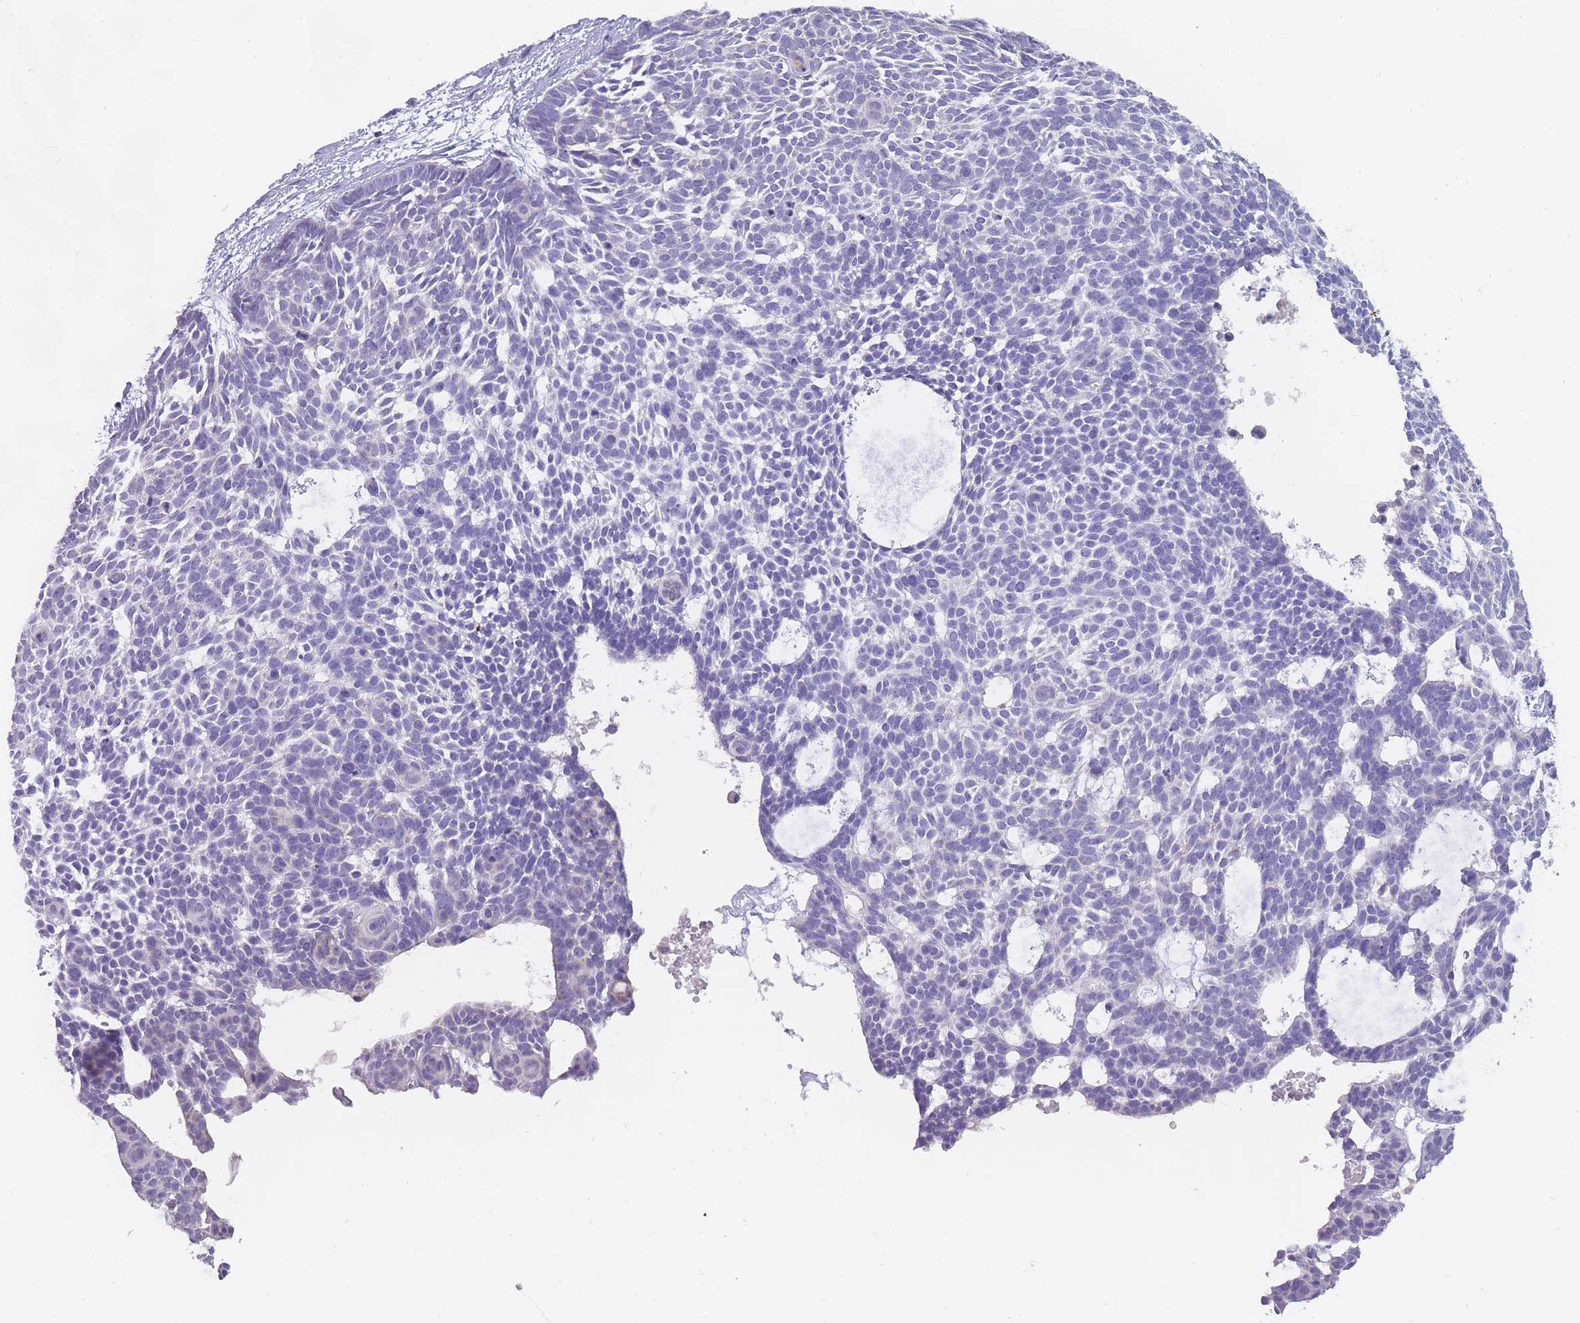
{"staining": {"intensity": "negative", "quantity": "none", "location": "none"}, "tissue": "skin cancer", "cell_type": "Tumor cells", "image_type": "cancer", "snomed": [{"axis": "morphology", "description": "Basal cell carcinoma"}, {"axis": "topography", "description": "Skin"}], "caption": "The photomicrograph reveals no significant positivity in tumor cells of skin cancer.", "gene": "MRPS14", "patient": {"sex": "male", "age": 61}}